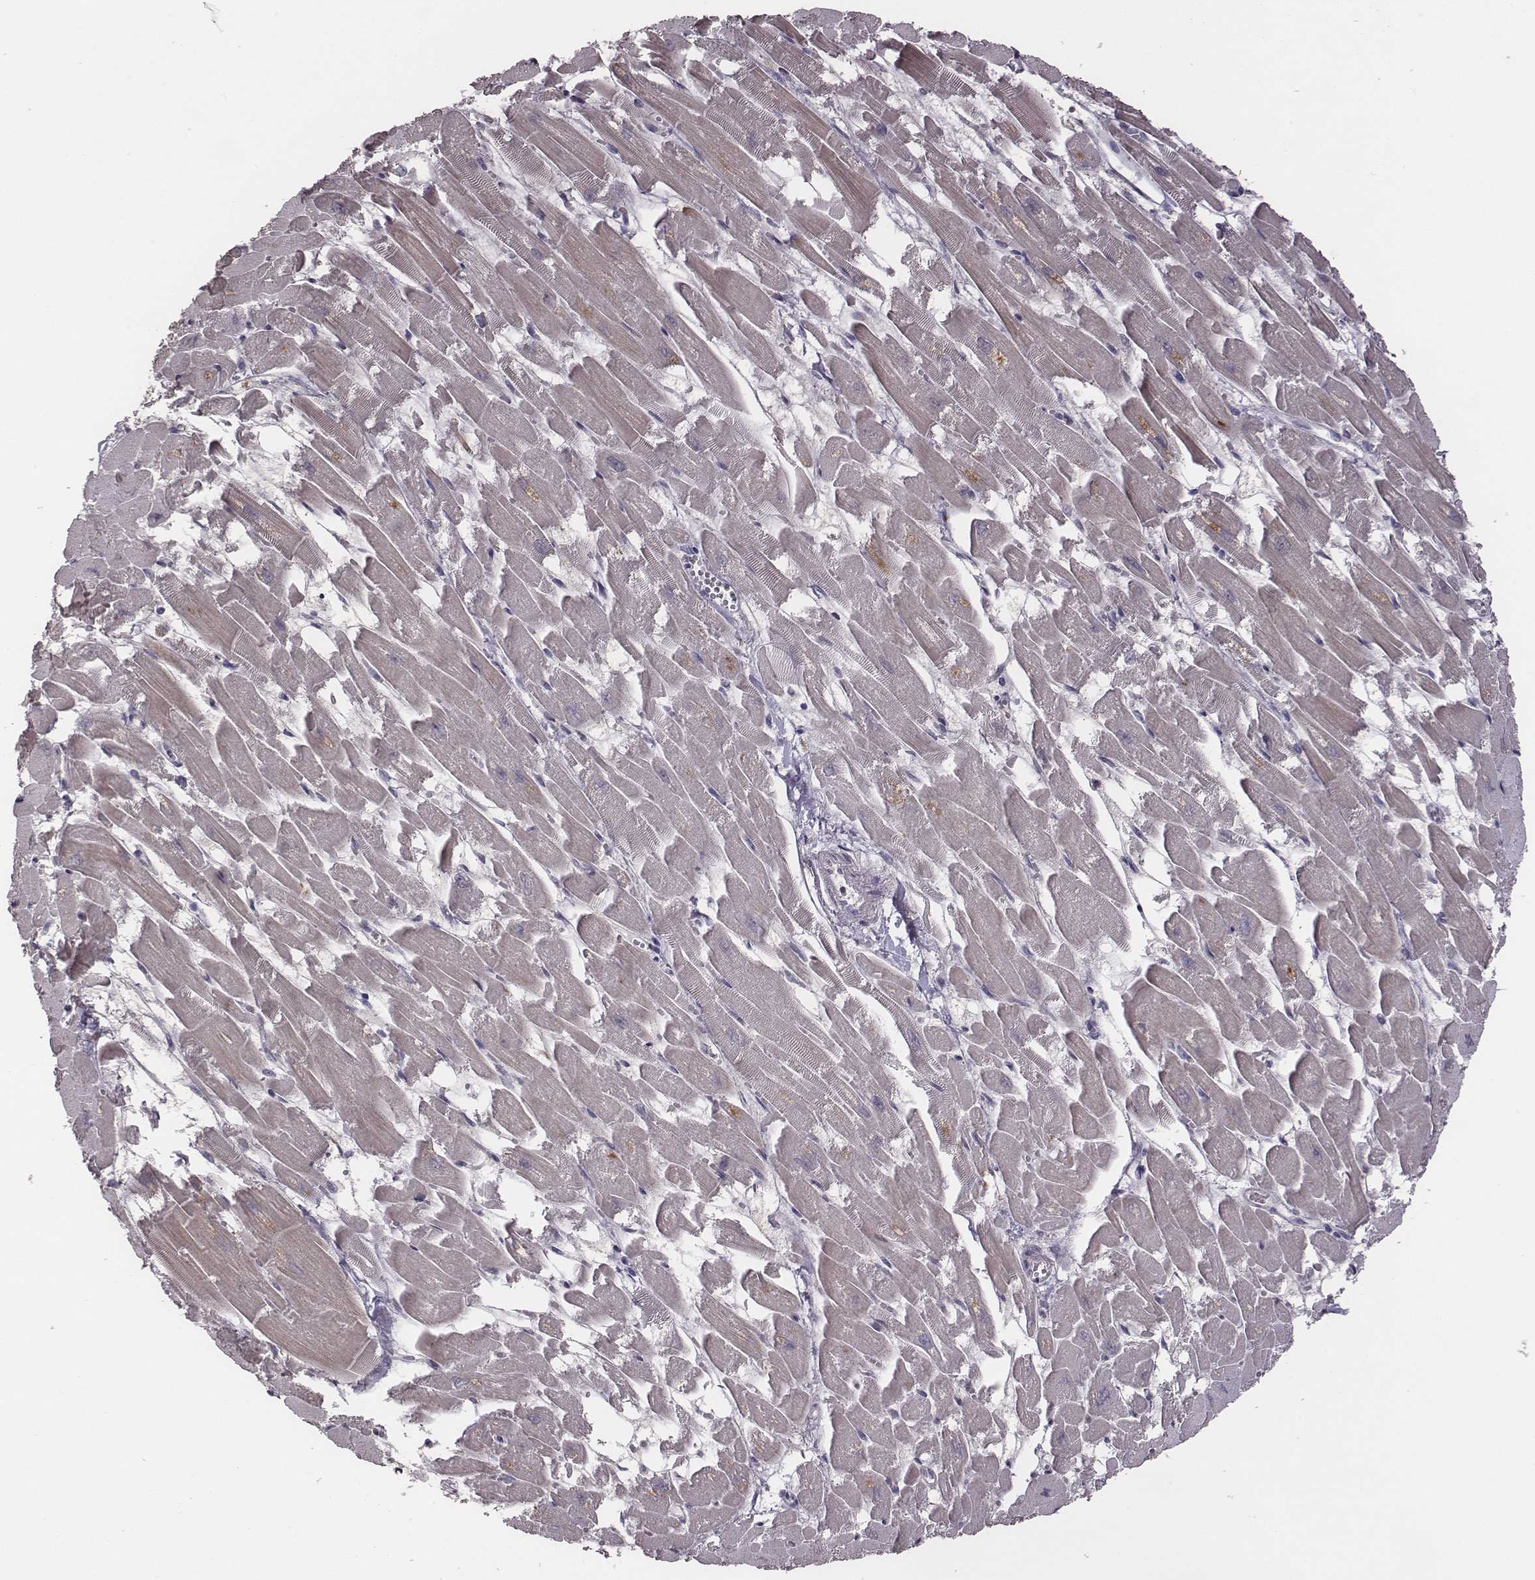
{"staining": {"intensity": "negative", "quantity": "none", "location": "none"}, "tissue": "heart muscle", "cell_type": "Cardiomyocytes", "image_type": "normal", "snomed": [{"axis": "morphology", "description": "Normal tissue, NOS"}, {"axis": "topography", "description": "Heart"}], "caption": "Cardiomyocytes are negative for brown protein staining in normal heart muscle.", "gene": "SLC22A6", "patient": {"sex": "female", "age": 52}}